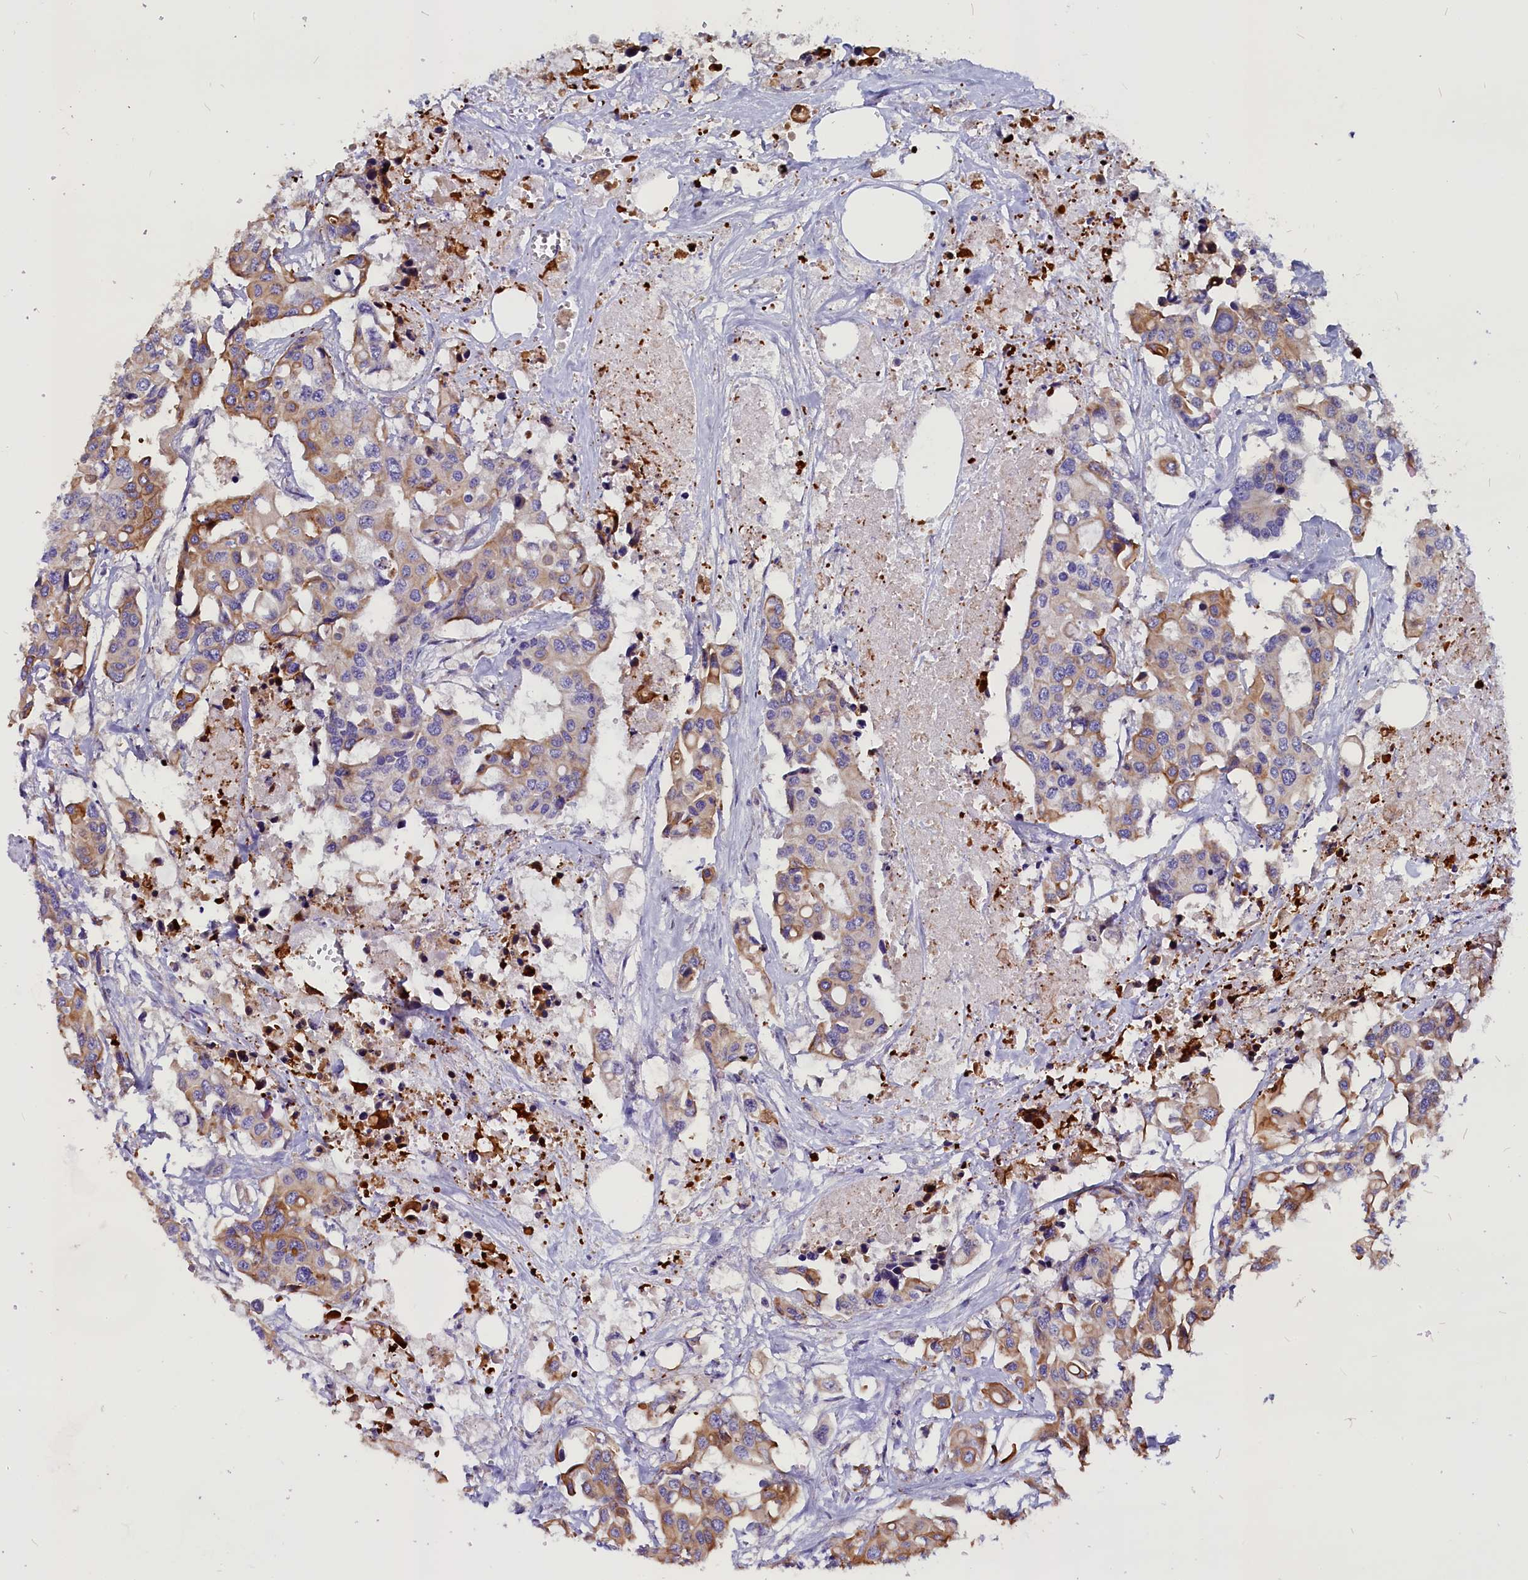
{"staining": {"intensity": "moderate", "quantity": "25%-75%", "location": "cytoplasmic/membranous"}, "tissue": "colorectal cancer", "cell_type": "Tumor cells", "image_type": "cancer", "snomed": [{"axis": "morphology", "description": "Adenocarcinoma, NOS"}, {"axis": "topography", "description": "Colon"}], "caption": "Tumor cells display medium levels of moderate cytoplasmic/membranous staining in approximately 25%-75% of cells in human colorectal cancer. The protein of interest is stained brown, and the nuclei are stained in blue (DAB (3,3'-diaminobenzidine) IHC with brightfield microscopy, high magnification).", "gene": "CEP170", "patient": {"sex": "male", "age": 77}}